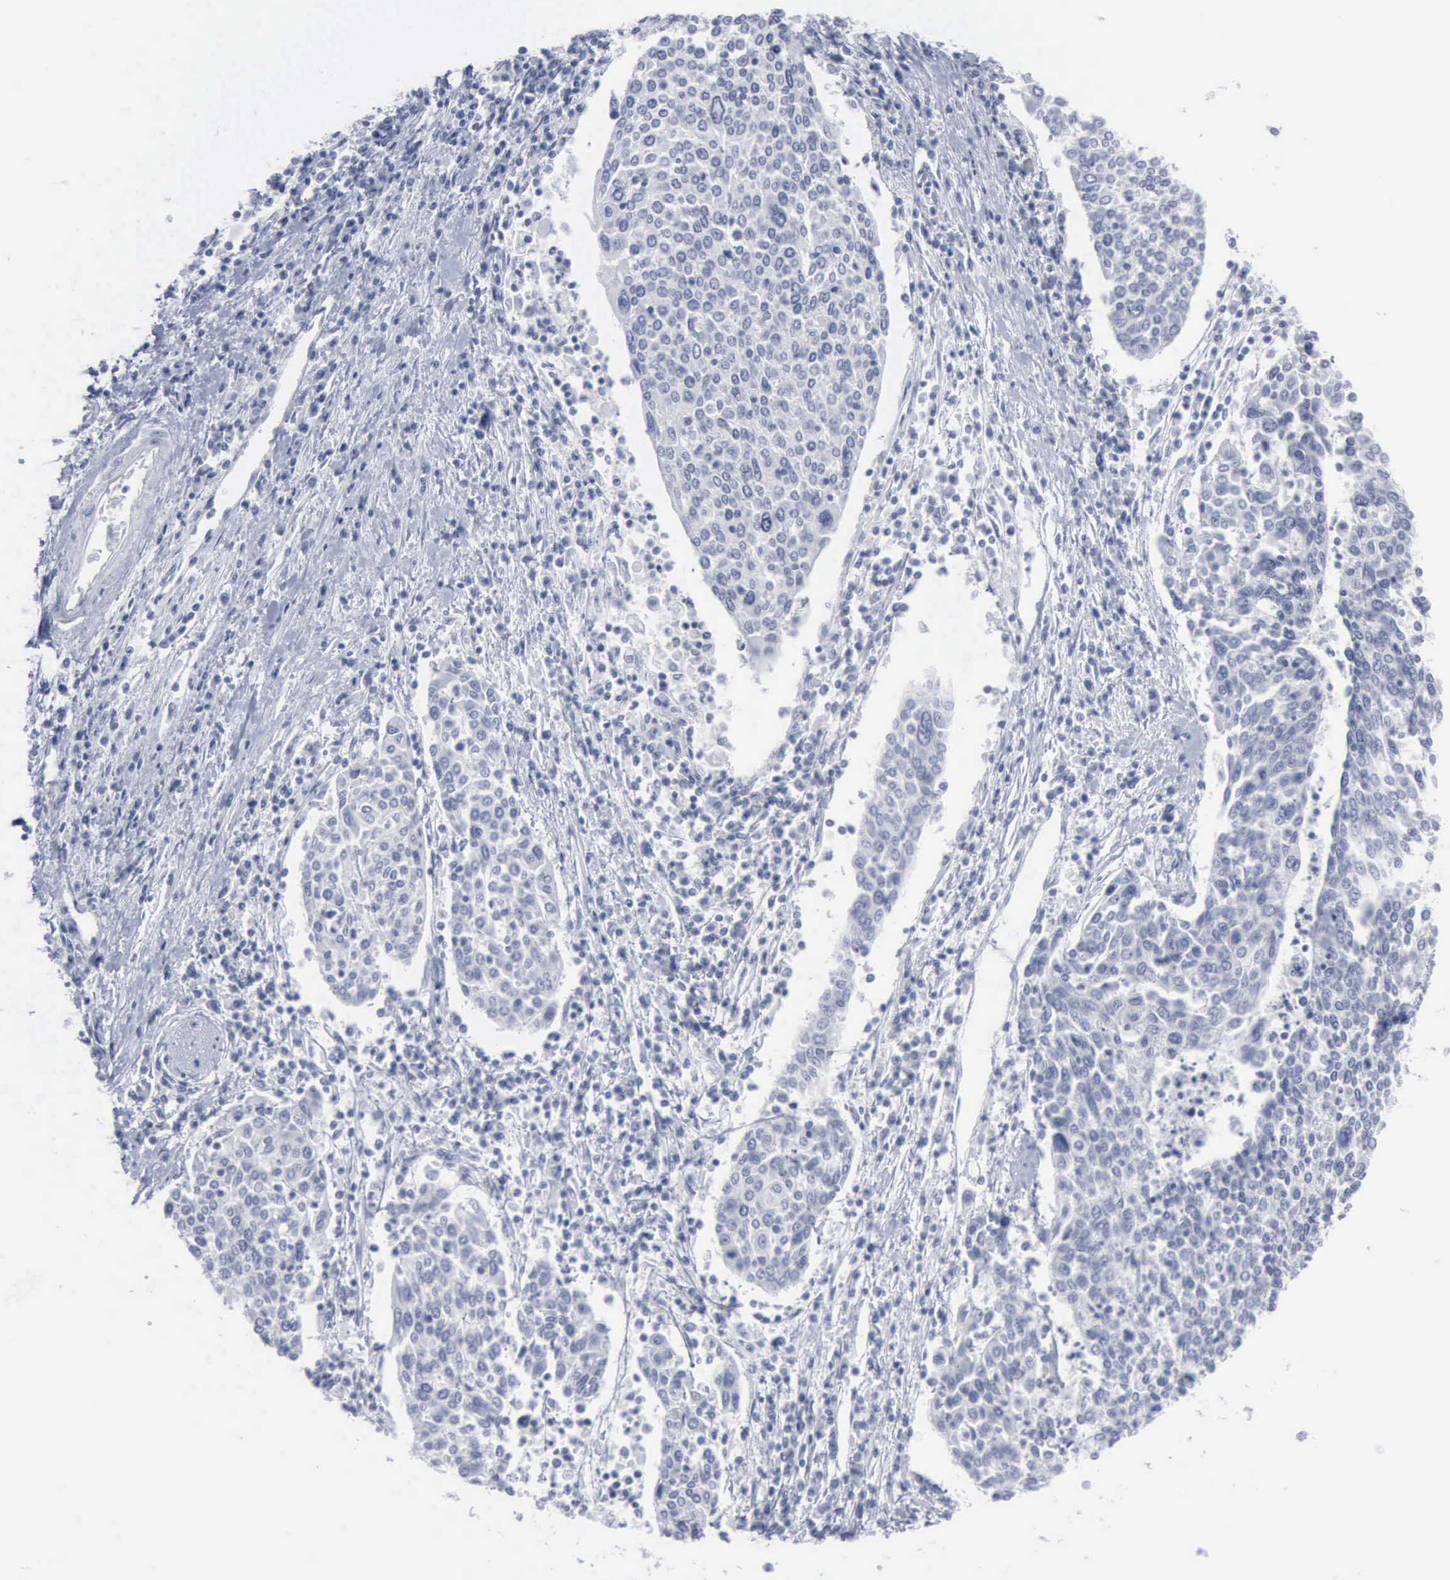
{"staining": {"intensity": "negative", "quantity": "none", "location": "none"}, "tissue": "cervical cancer", "cell_type": "Tumor cells", "image_type": "cancer", "snomed": [{"axis": "morphology", "description": "Squamous cell carcinoma, NOS"}, {"axis": "topography", "description": "Cervix"}], "caption": "This is an IHC photomicrograph of human squamous cell carcinoma (cervical). There is no expression in tumor cells.", "gene": "VCAM1", "patient": {"sex": "female", "age": 40}}